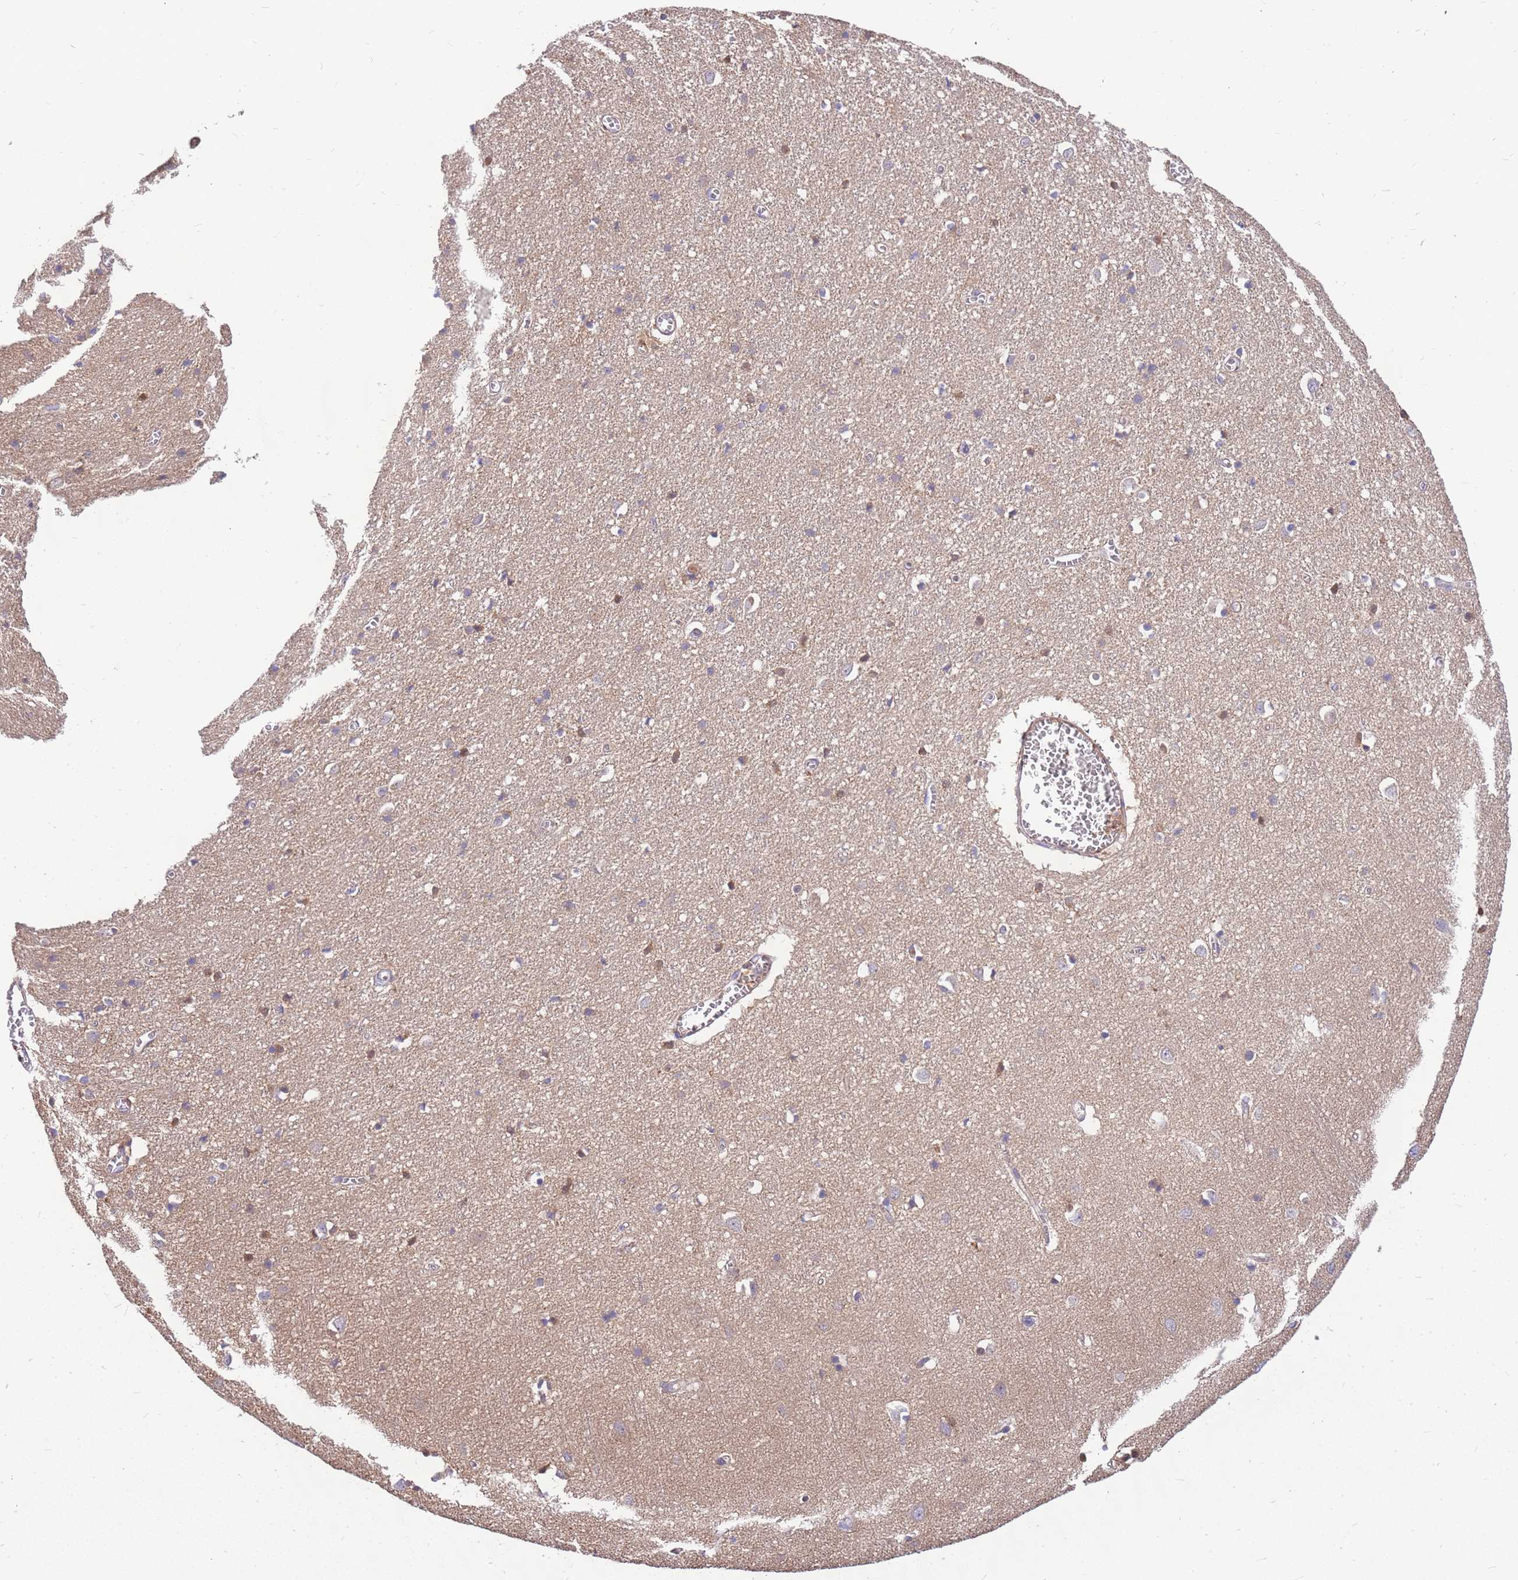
{"staining": {"intensity": "negative", "quantity": "none", "location": "none"}, "tissue": "cerebral cortex", "cell_type": "Endothelial cells", "image_type": "normal", "snomed": [{"axis": "morphology", "description": "Normal tissue, NOS"}, {"axis": "topography", "description": "Cerebral cortex"}], "caption": "Micrograph shows no protein expression in endothelial cells of benign cerebral cortex.", "gene": "MVD", "patient": {"sex": "female", "age": 64}}